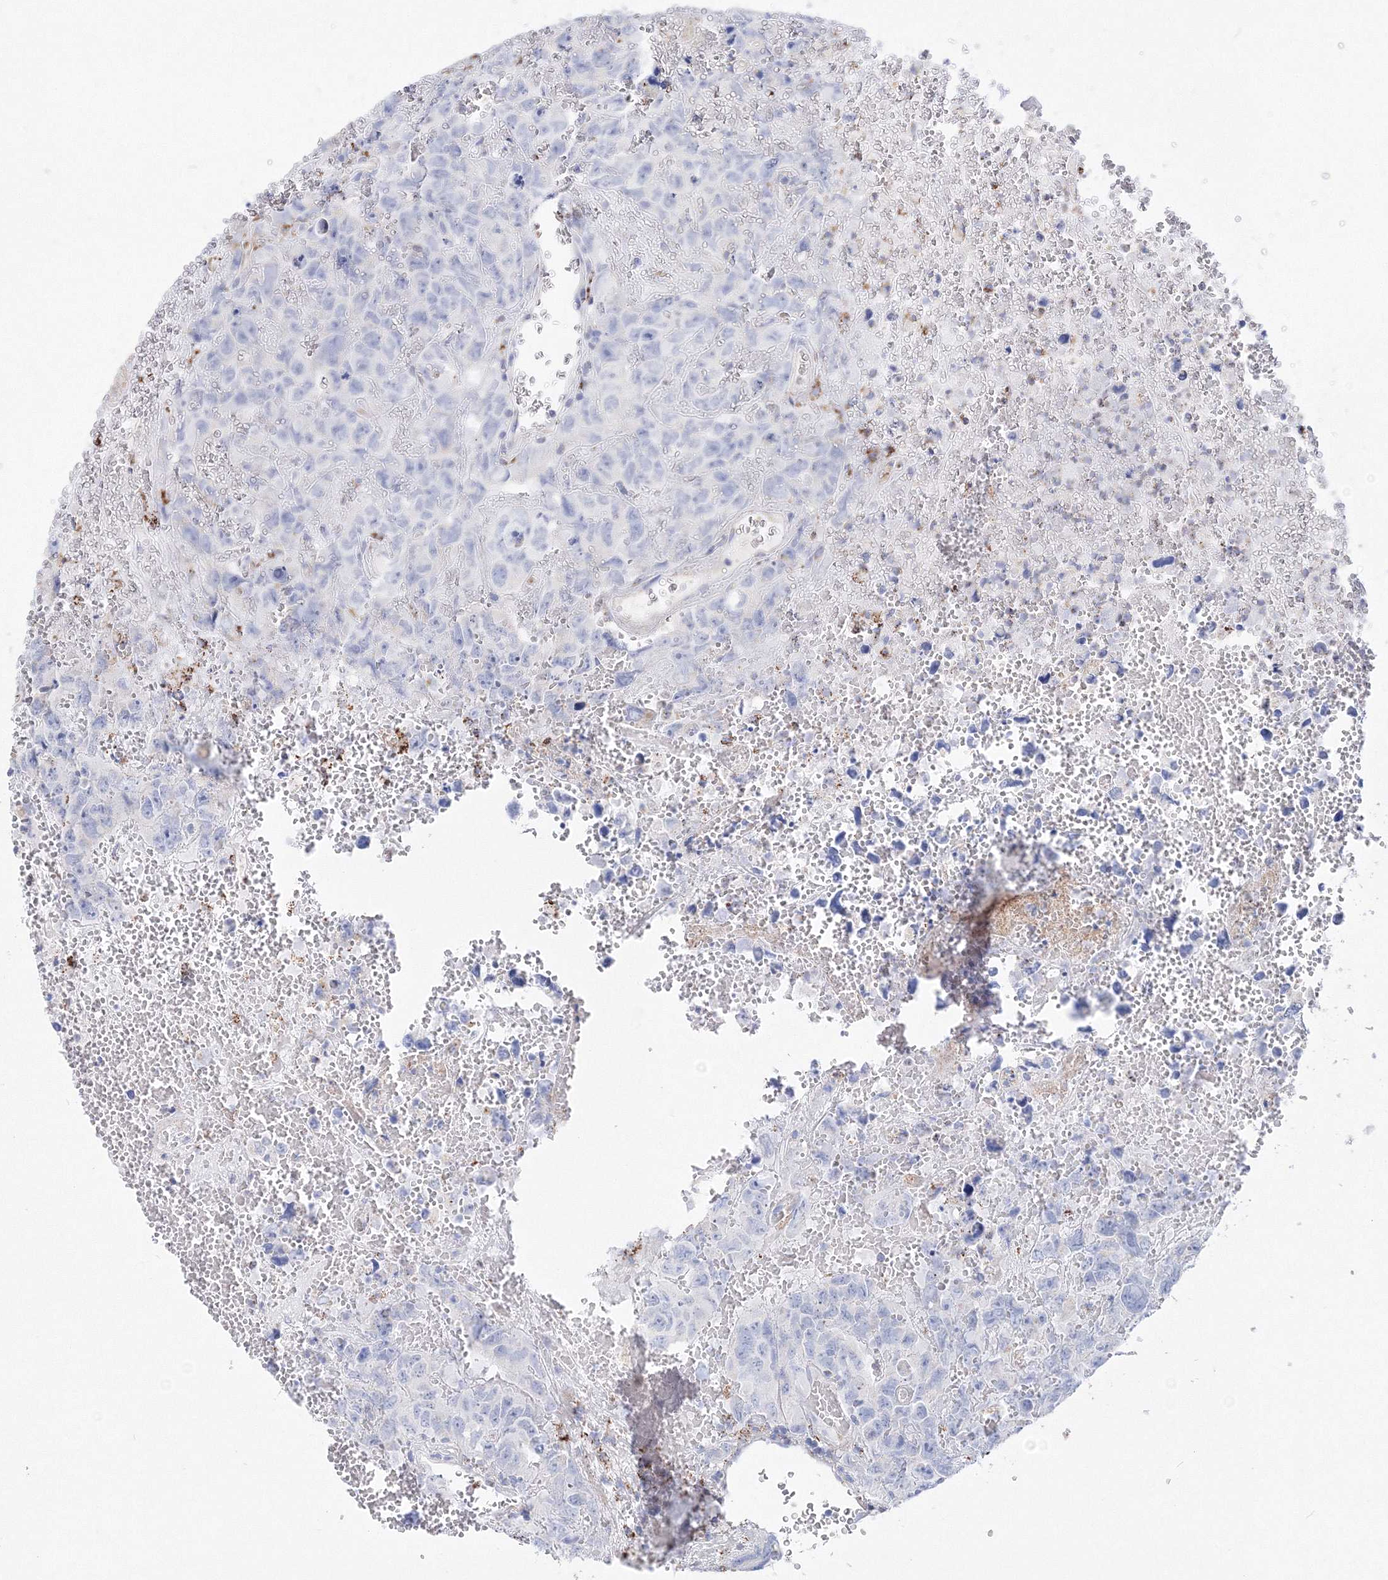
{"staining": {"intensity": "negative", "quantity": "none", "location": "none"}, "tissue": "testis cancer", "cell_type": "Tumor cells", "image_type": "cancer", "snomed": [{"axis": "morphology", "description": "Carcinoma, Embryonal, NOS"}, {"axis": "topography", "description": "Testis"}], "caption": "A high-resolution photomicrograph shows immunohistochemistry staining of testis cancer, which shows no significant expression in tumor cells. Brightfield microscopy of immunohistochemistry (IHC) stained with DAB (brown) and hematoxylin (blue), captured at high magnification.", "gene": "MERTK", "patient": {"sex": "male", "age": 45}}